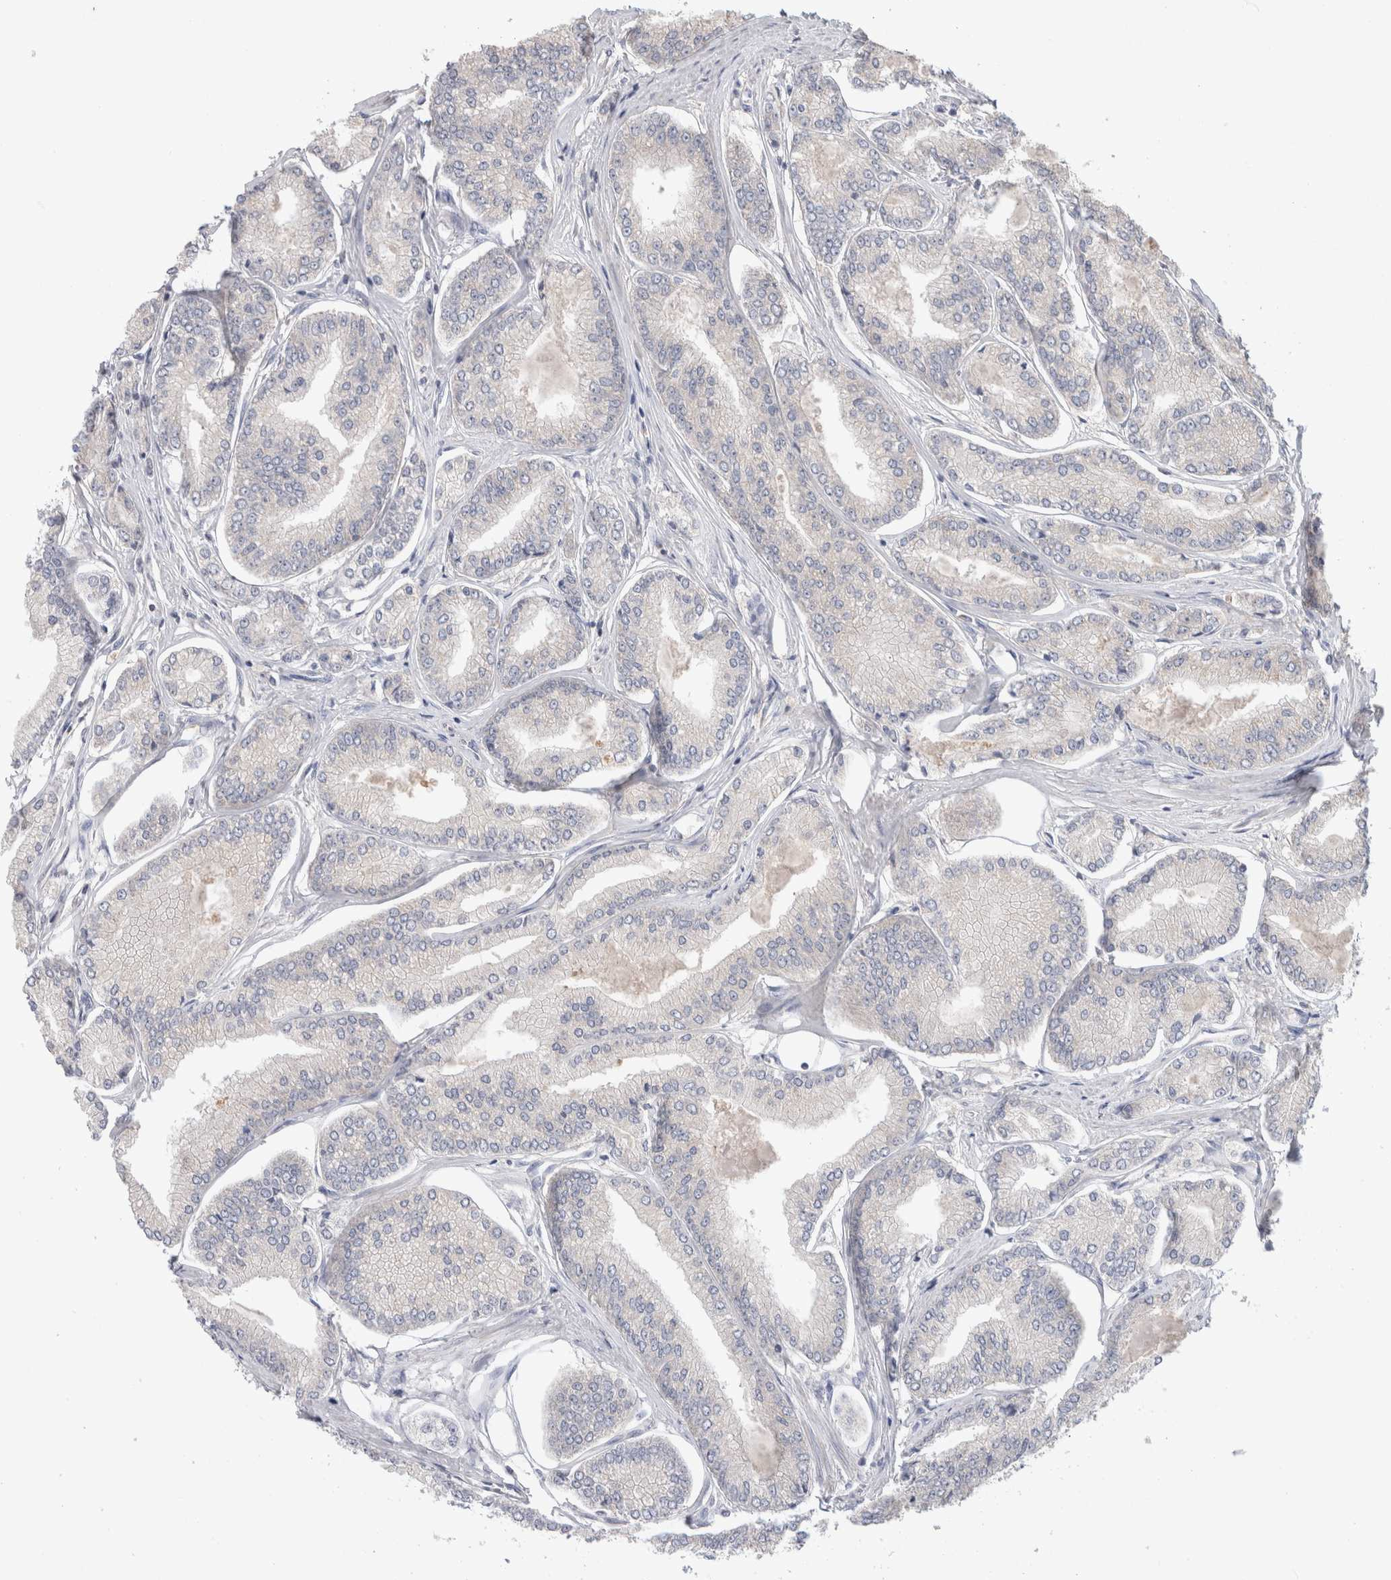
{"staining": {"intensity": "negative", "quantity": "none", "location": "none"}, "tissue": "prostate cancer", "cell_type": "Tumor cells", "image_type": "cancer", "snomed": [{"axis": "morphology", "description": "Adenocarcinoma, Low grade"}, {"axis": "topography", "description": "Prostate"}], "caption": "Tumor cells are negative for brown protein staining in low-grade adenocarcinoma (prostate).", "gene": "IARS2", "patient": {"sex": "male", "age": 52}}